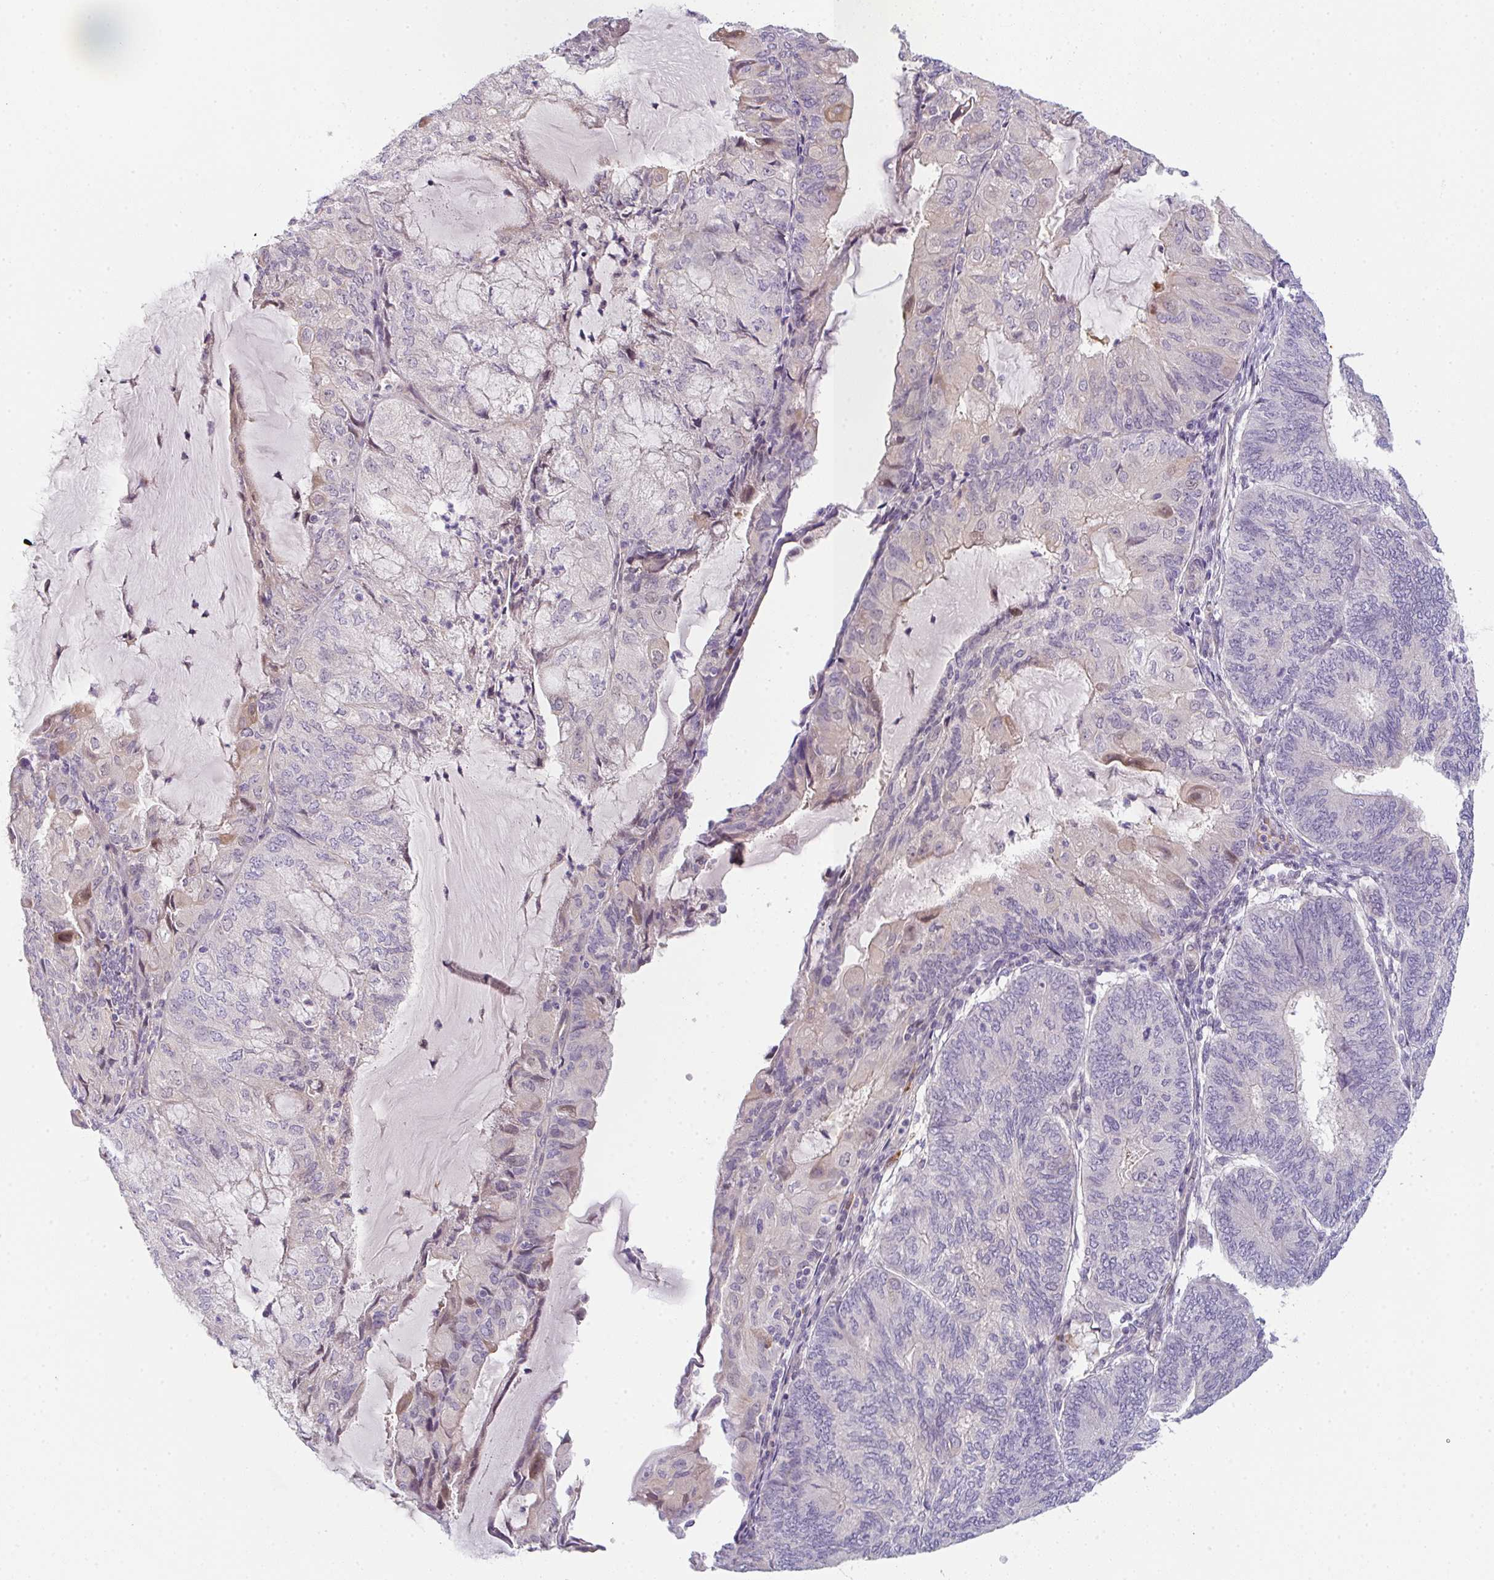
{"staining": {"intensity": "negative", "quantity": "none", "location": "none"}, "tissue": "endometrial cancer", "cell_type": "Tumor cells", "image_type": "cancer", "snomed": [{"axis": "morphology", "description": "Adenocarcinoma, NOS"}, {"axis": "topography", "description": "Endometrium"}], "caption": "This is an IHC micrograph of human adenocarcinoma (endometrial). There is no staining in tumor cells.", "gene": "TNFRSF10A", "patient": {"sex": "female", "age": 81}}